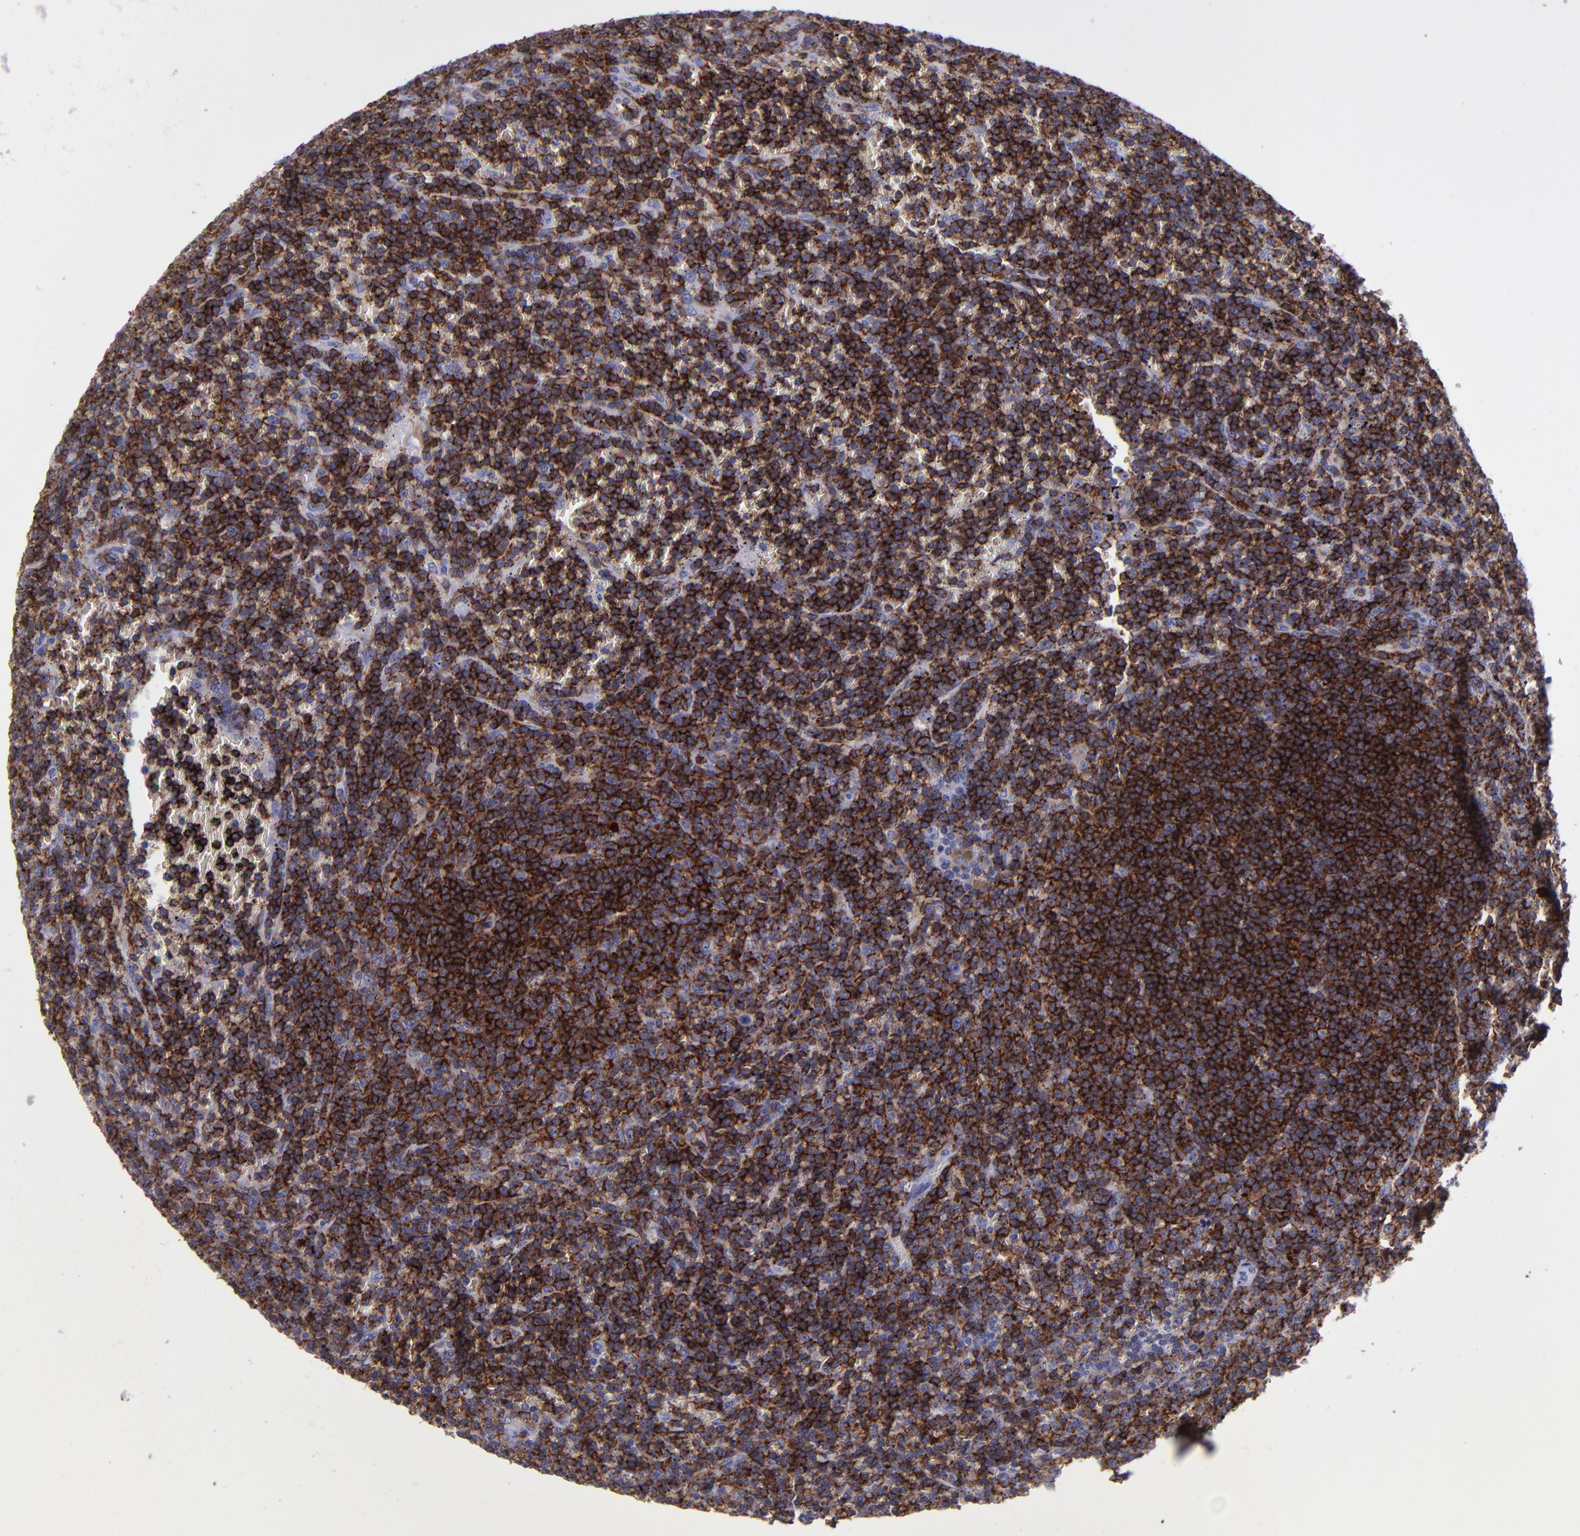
{"staining": {"intensity": "strong", "quantity": ">75%", "location": "cytoplasmic/membranous"}, "tissue": "lymphoma", "cell_type": "Tumor cells", "image_type": "cancer", "snomed": [{"axis": "morphology", "description": "Malignant lymphoma, non-Hodgkin's type, Low grade"}, {"axis": "topography", "description": "Spleen"}], "caption": "This micrograph shows immunohistochemistry (IHC) staining of low-grade malignant lymphoma, non-Hodgkin's type, with high strong cytoplasmic/membranous positivity in about >75% of tumor cells.", "gene": "CD37", "patient": {"sex": "male", "age": 80}}